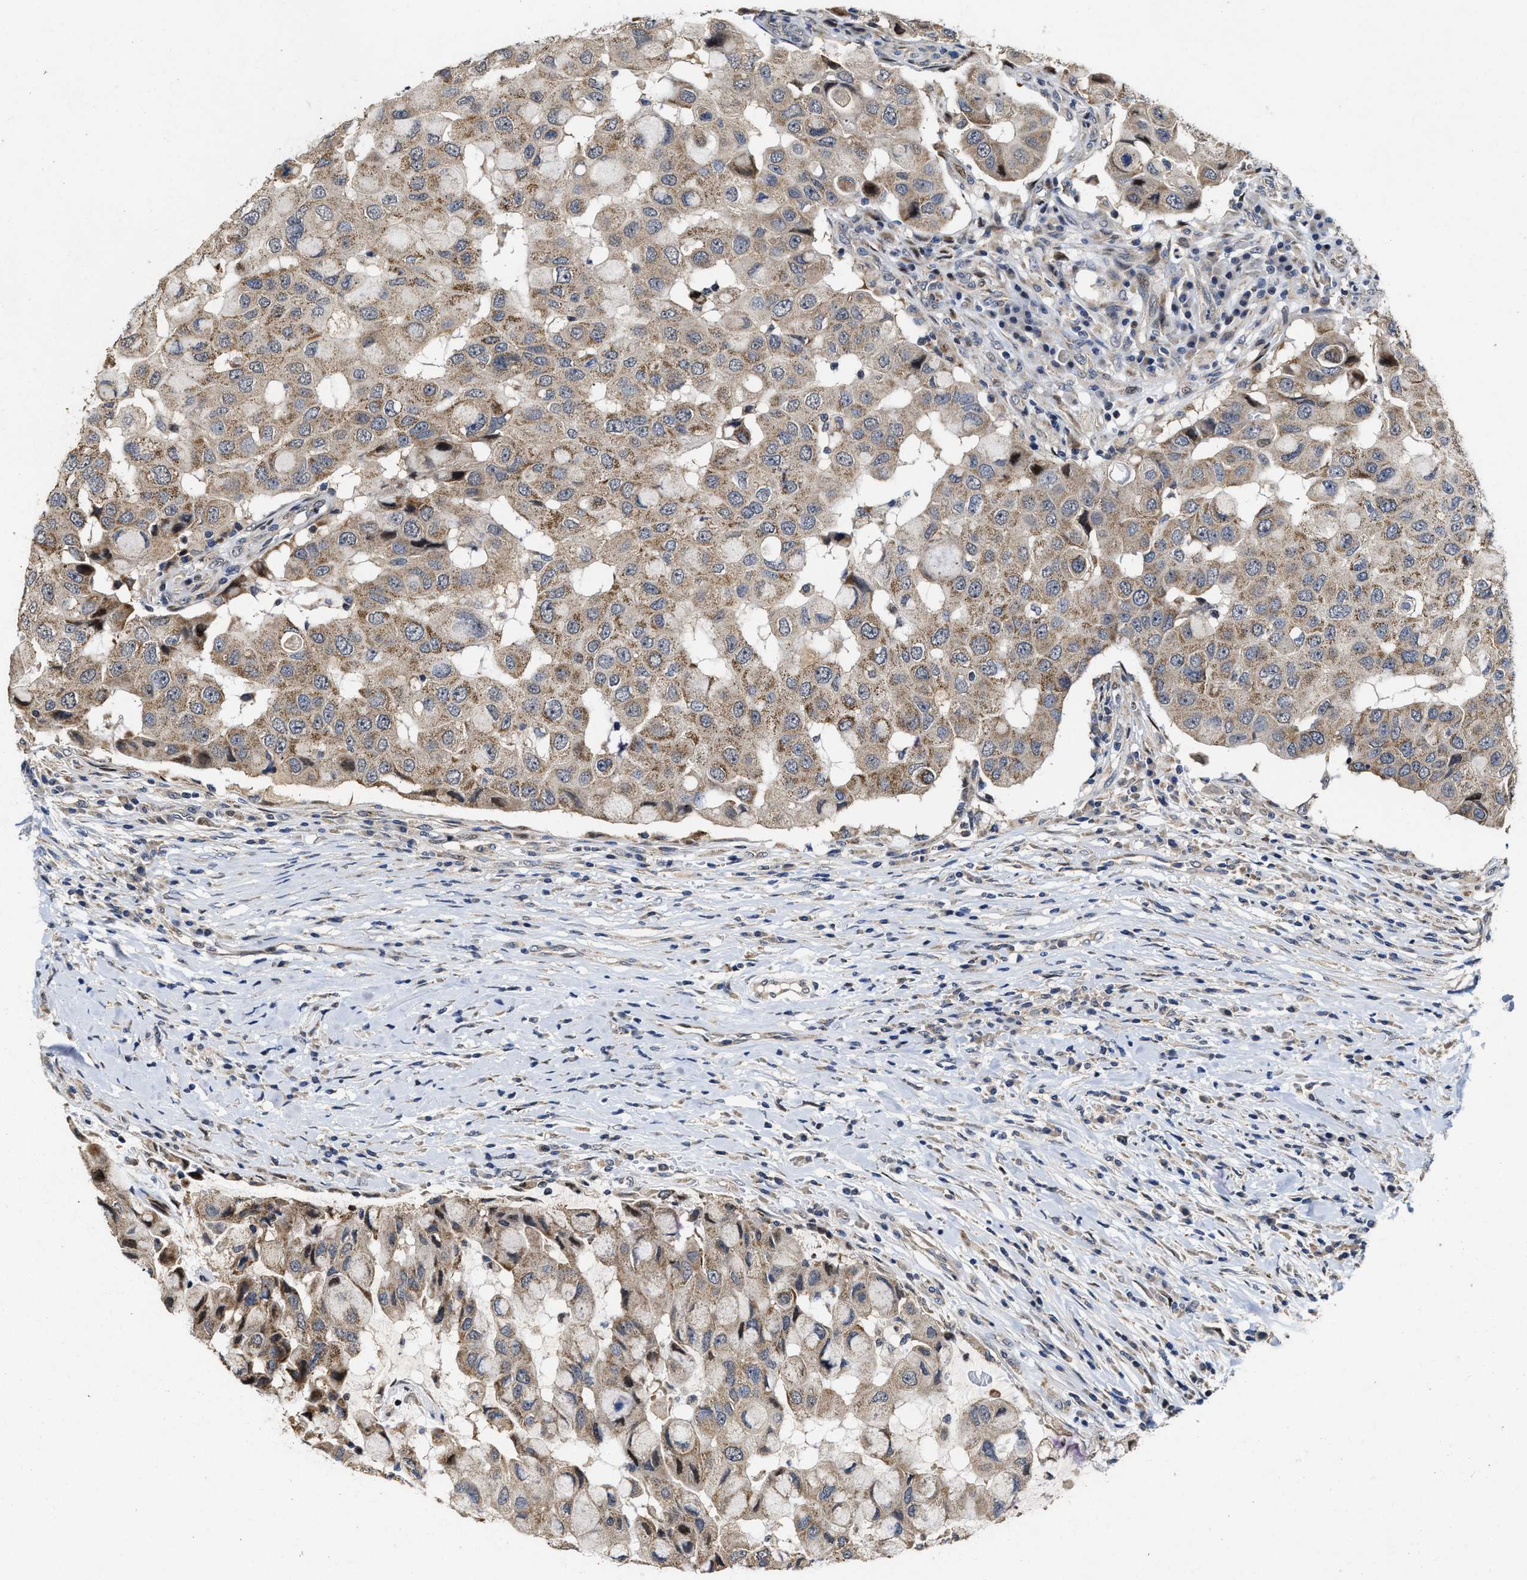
{"staining": {"intensity": "moderate", "quantity": ">75%", "location": "cytoplasmic/membranous"}, "tissue": "breast cancer", "cell_type": "Tumor cells", "image_type": "cancer", "snomed": [{"axis": "morphology", "description": "Duct carcinoma"}, {"axis": "topography", "description": "Breast"}], "caption": "Immunohistochemistry (IHC) staining of breast cancer, which reveals medium levels of moderate cytoplasmic/membranous staining in approximately >75% of tumor cells indicating moderate cytoplasmic/membranous protein positivity. The staining was performed using DAB (brown) for protein detection and nuclei were counterstained in hematoxylin (blue).", "gene": "SCYL2", "patient": {"sex": "female", "age": 27}}